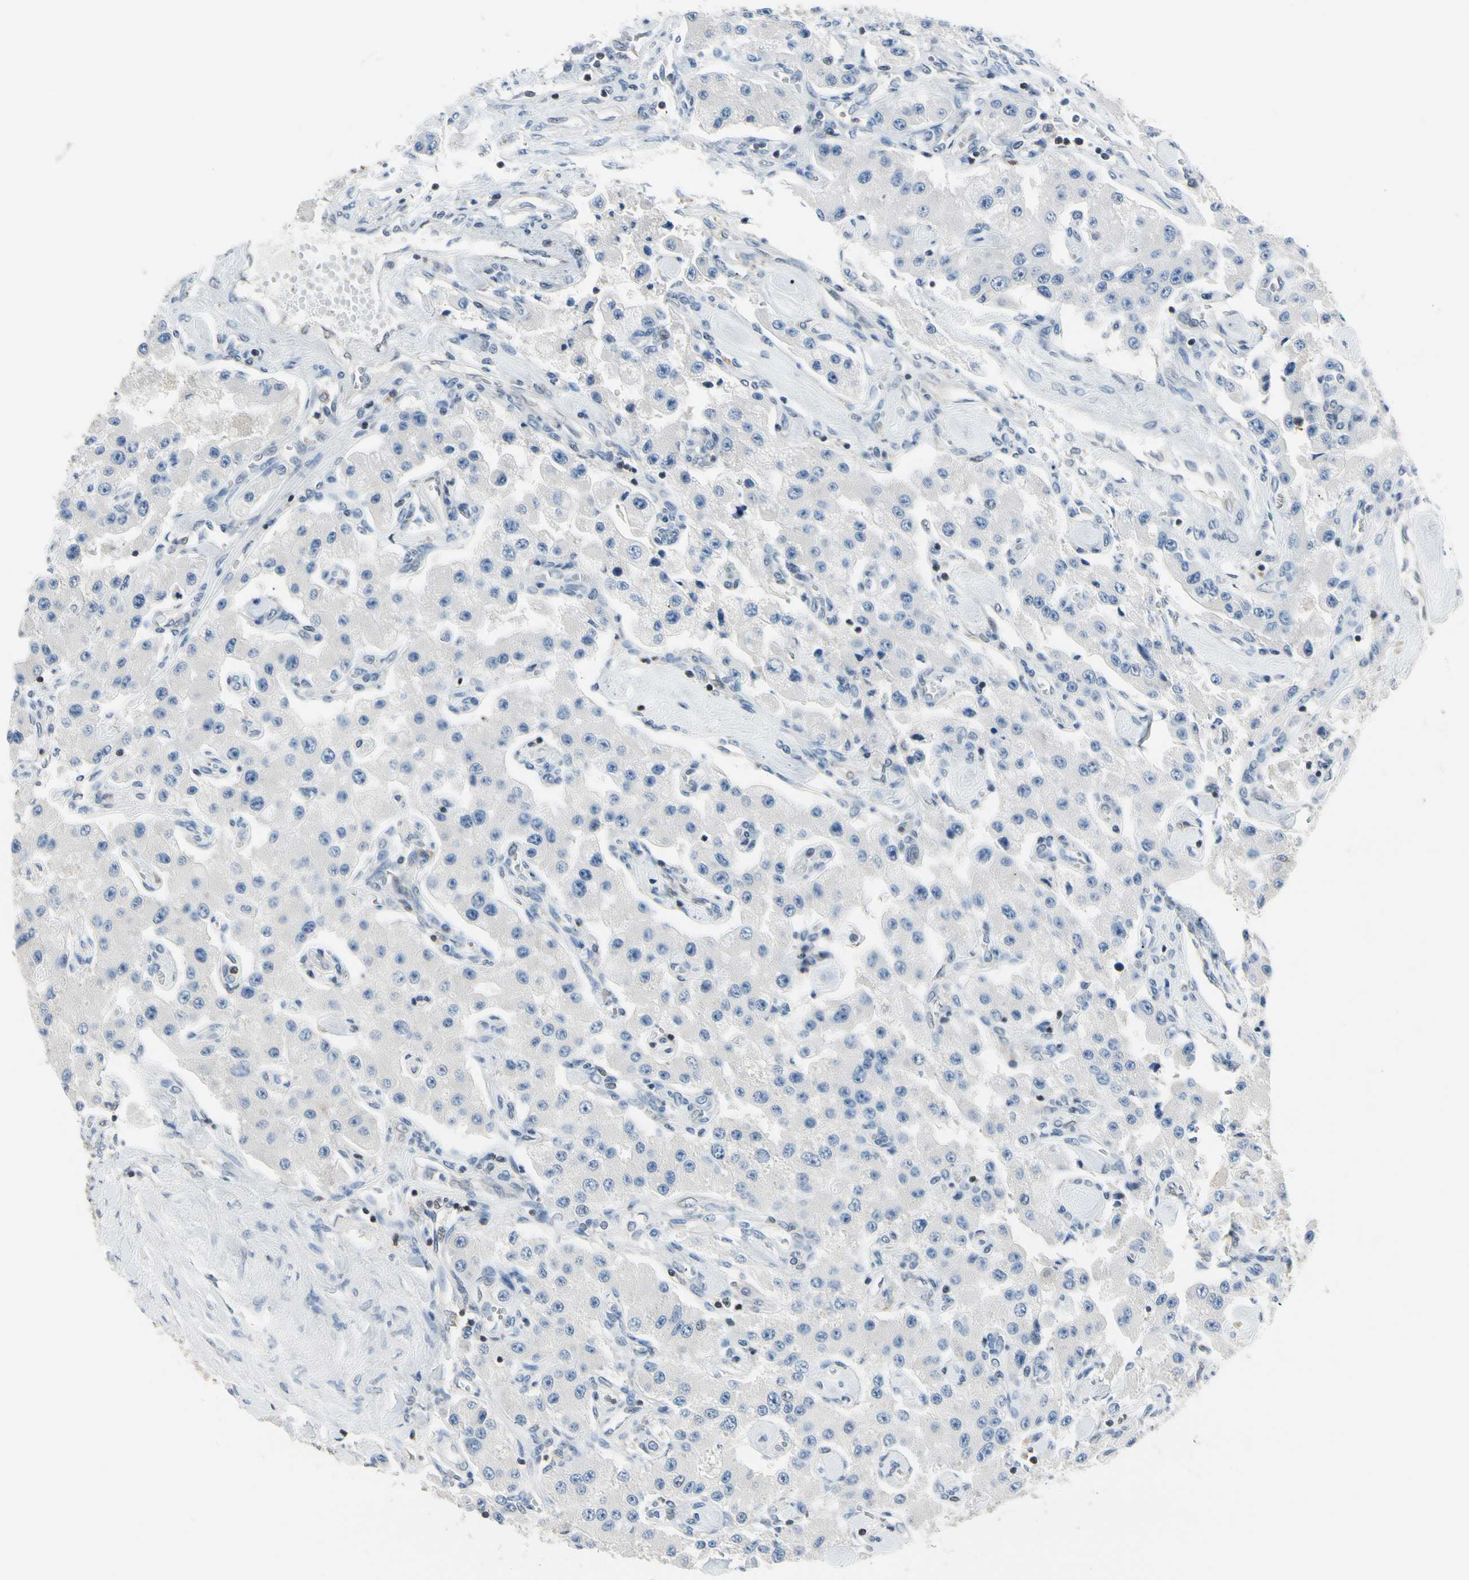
{"staining": {"intensity": "negative", "quantity": "none", "location": "none"}, "tissue": "carcinoid", "cell_type": "Tumor cells", "image_type": "cancer", "snomed": [{"axis": "morphology", "description": "Carcinoid, malignant, NOS"}, {"axis": "topography", "description": "Pancreas"}], "caption": "This photomicrograph is of carcinoid stained with IHC to label a protein in brown with the nuclei are counter-stained blue. There is no staining in tumor cells.", "gene": "NFATC2", "patient": {"sex": "male", "age": 41}}